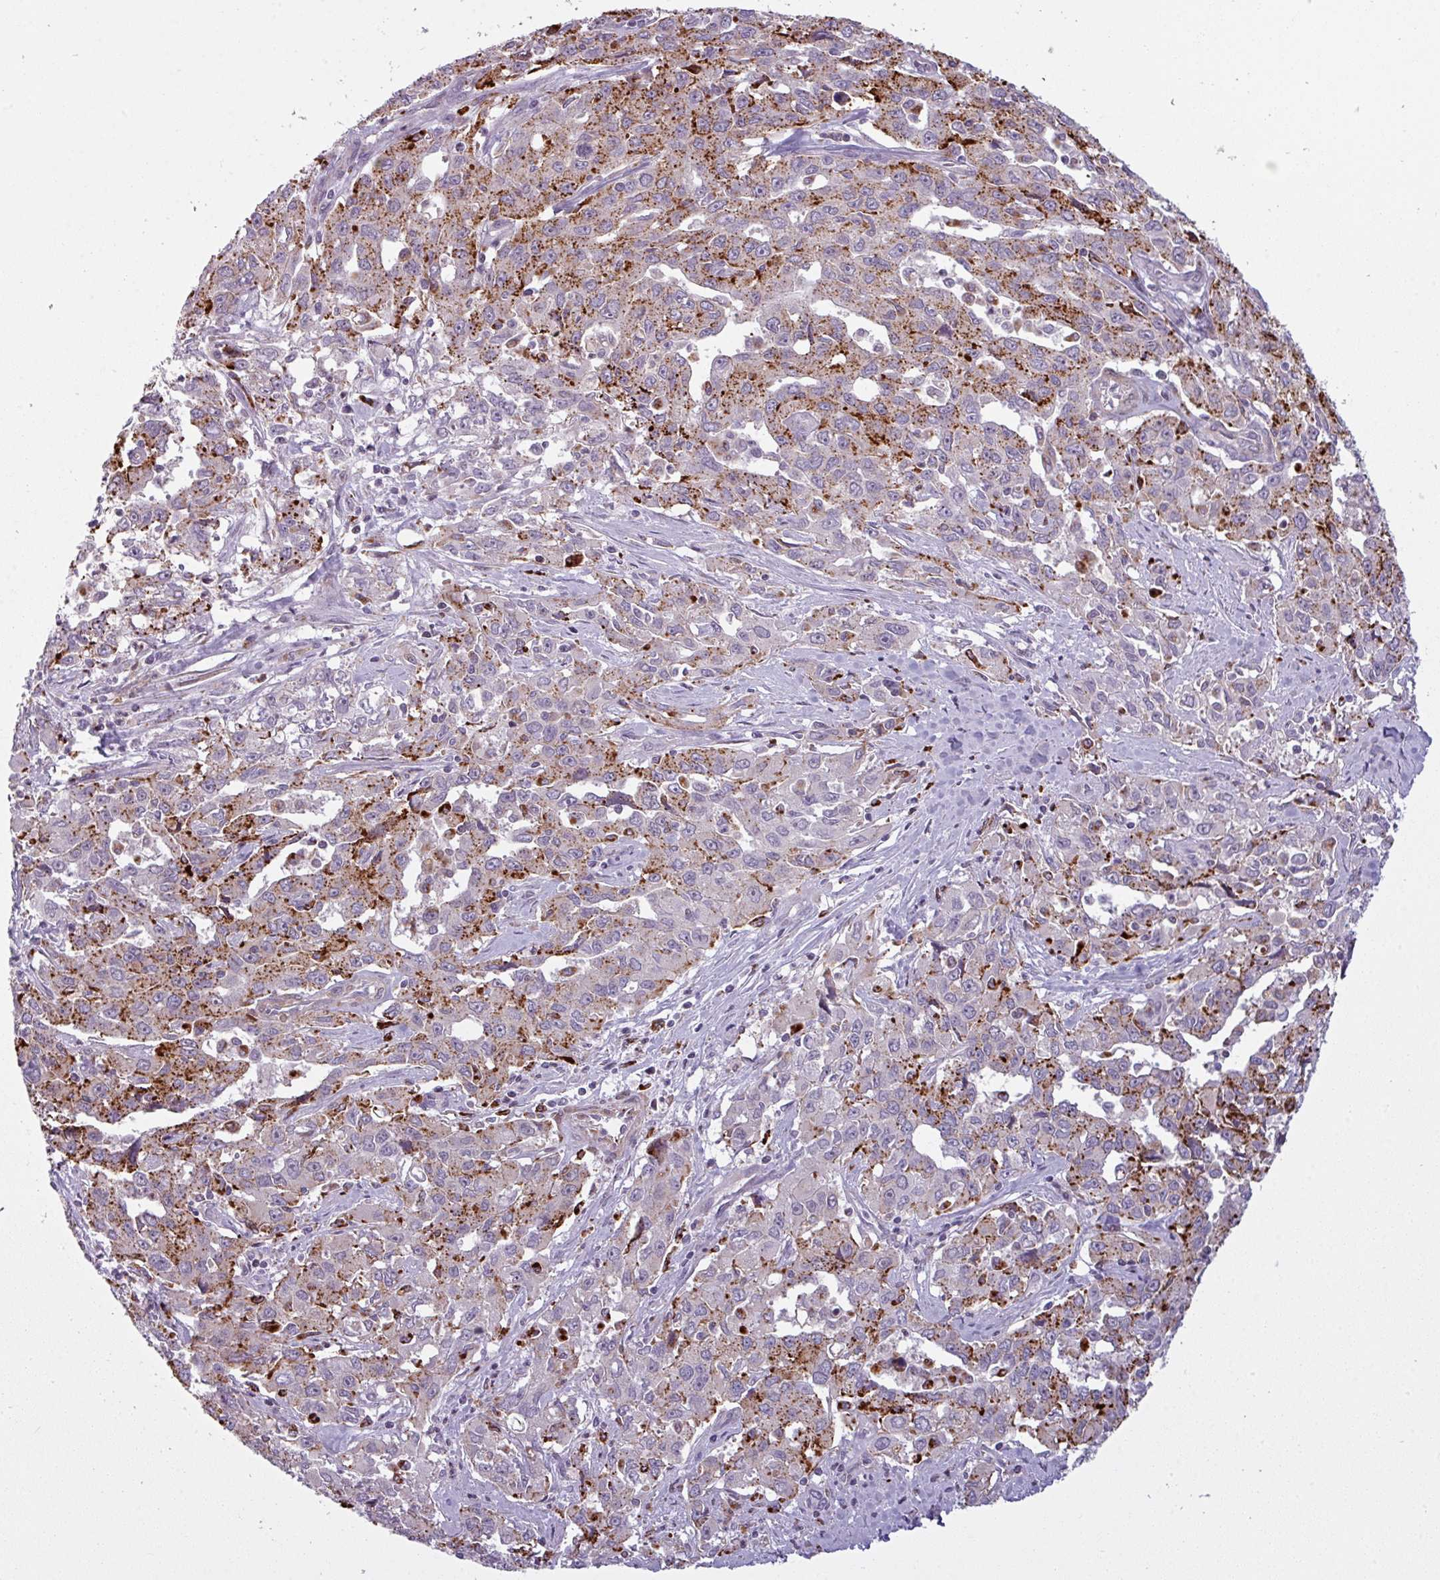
{"staining": {"intensity": "strong", "quantity": "25%-75%", "location": "cytoplasmic/membranous"}, "tissue": "liver cancer", "cell_type": "Tumor cells", "image_type": "cancer", "snomed": [{"axis": "morphology", "description": "Carcinoma, Hepatocellular, NOS"}, {"axis": "topography", "description": "Liver"}], "caption": "Liver cancer stained for a protein exhibits strong cytoplasmic/membranous positivity in tumor cells. (DAB (3,3'-diaminobenzidine) = brown stain, brightfield microscopy at high magnification).", "gene": "MAP7D2", "patient": {"sex": "male", "age": 63}}